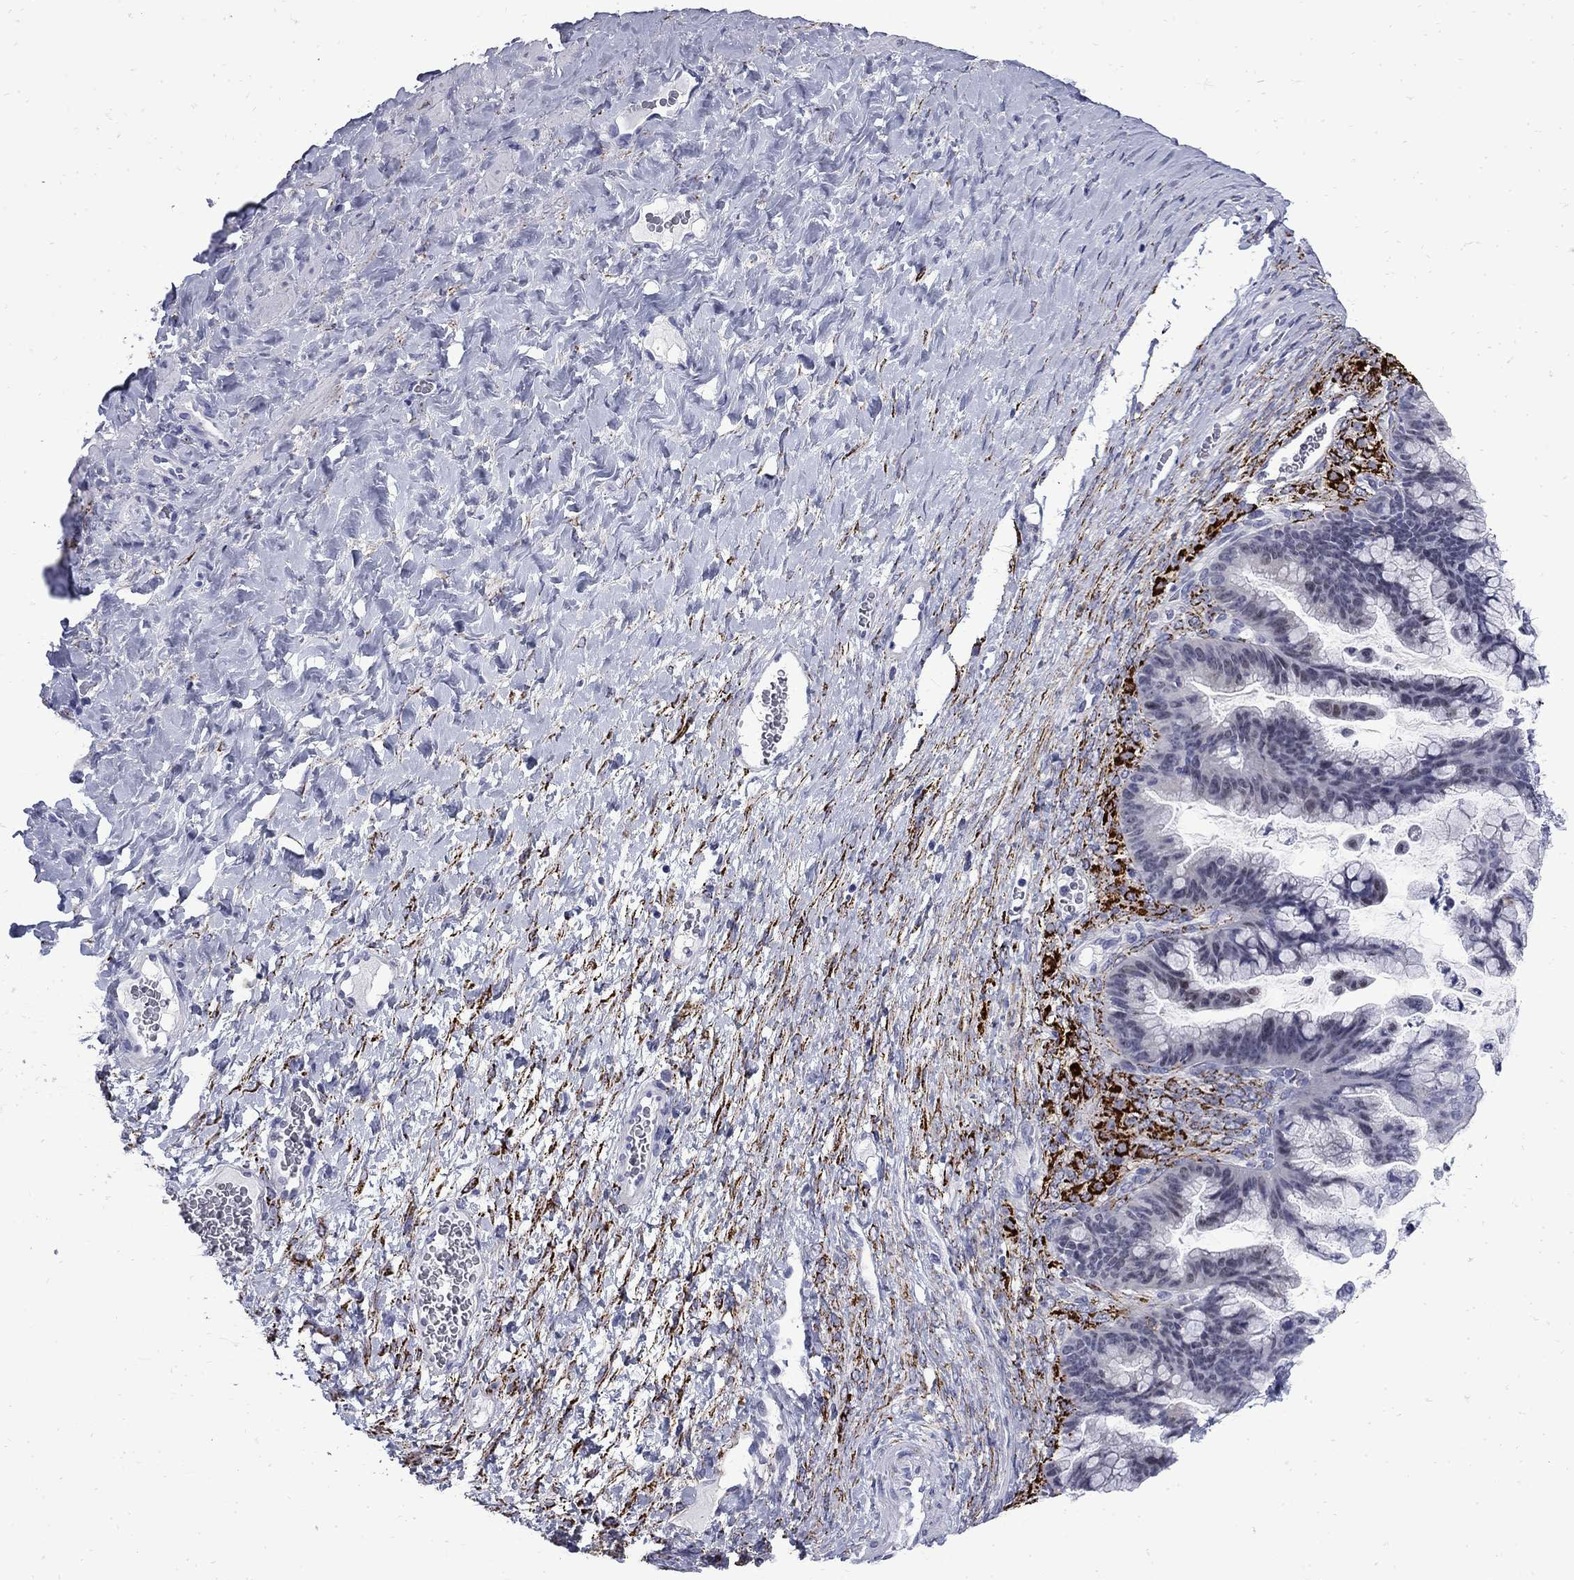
{"staining": {"intensity": "negative", "quantity": "none", "location": "none"}, "tissue": "ovarian cancer", "cell_type": "Tumor cells", "image_type": "cancer", "snomed": [{"axis": "morphology", "description": "Cystadenocarcinoma, mucinous, NOS"}, {"axis": "topography", "description": "Ovary"}], "caption": "Human mucinous cystadenocarcinoma (ovarian) stained for a protein using immunohistochemistry (IHC) displays no expression in tumor cells.", "gene": "MGARP", "patient": {"sex": "female", "age": 67}}